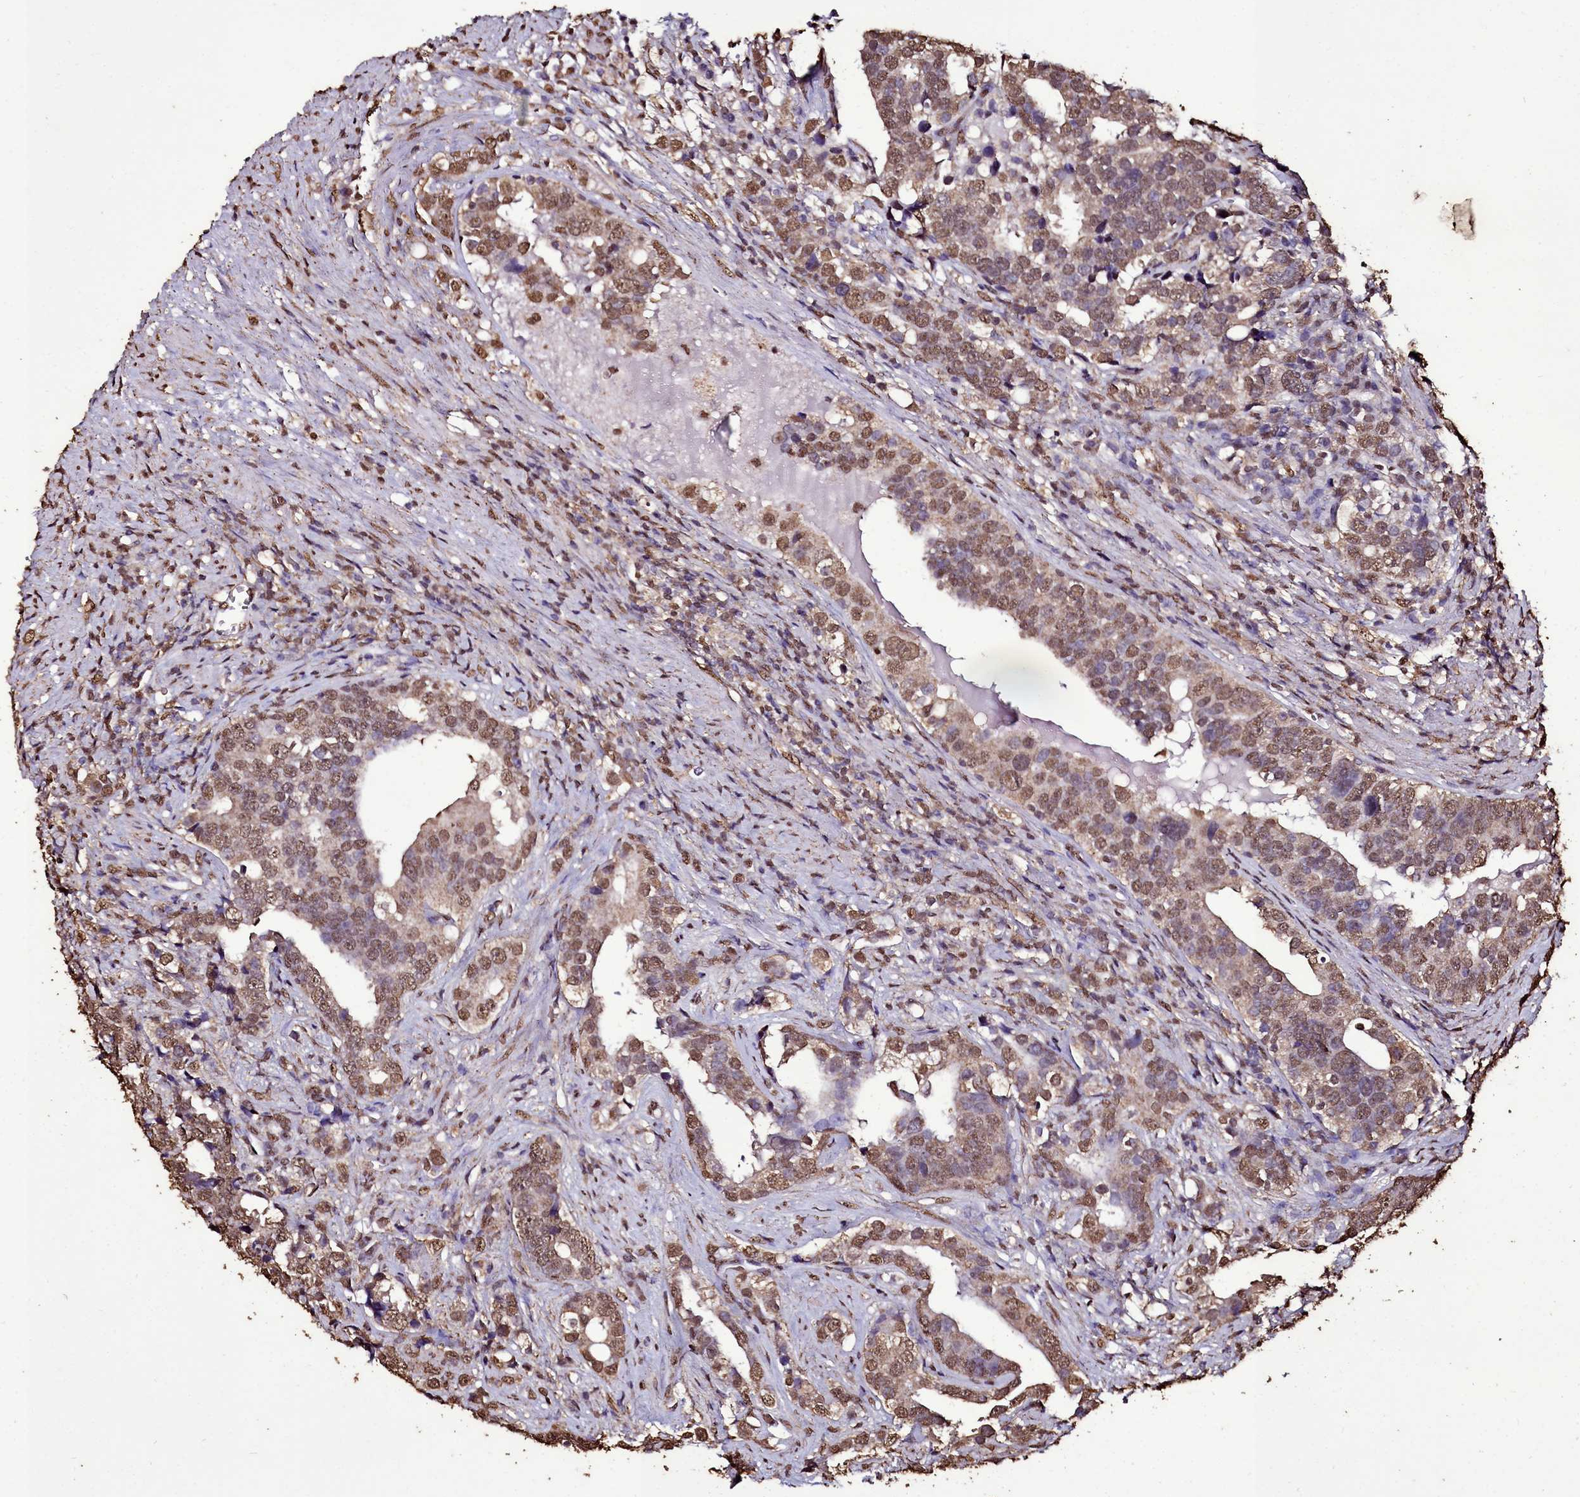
{"staining": {"intensity": "moderate", "quantity": ">75%", "location": "nuclear"}, "tissue": "prostate cancer", "cell_type": "Tumor cells", "image_type": "cancer", "snomed": [{"axis": "morphology", "description": "Adenocarcinoma, High grade"}, {"axis": "topography", "description": "Prostate"}], "caption": "Prostate cancer (adenocarcinoma (high-grade)) stained with immunohistochemistry (IHC) demonstrates moderate nuclear staining in approximately >75% of tumor cells.", "gene": "TRIP6", "patient": {"sex": "male", "age": 71}}